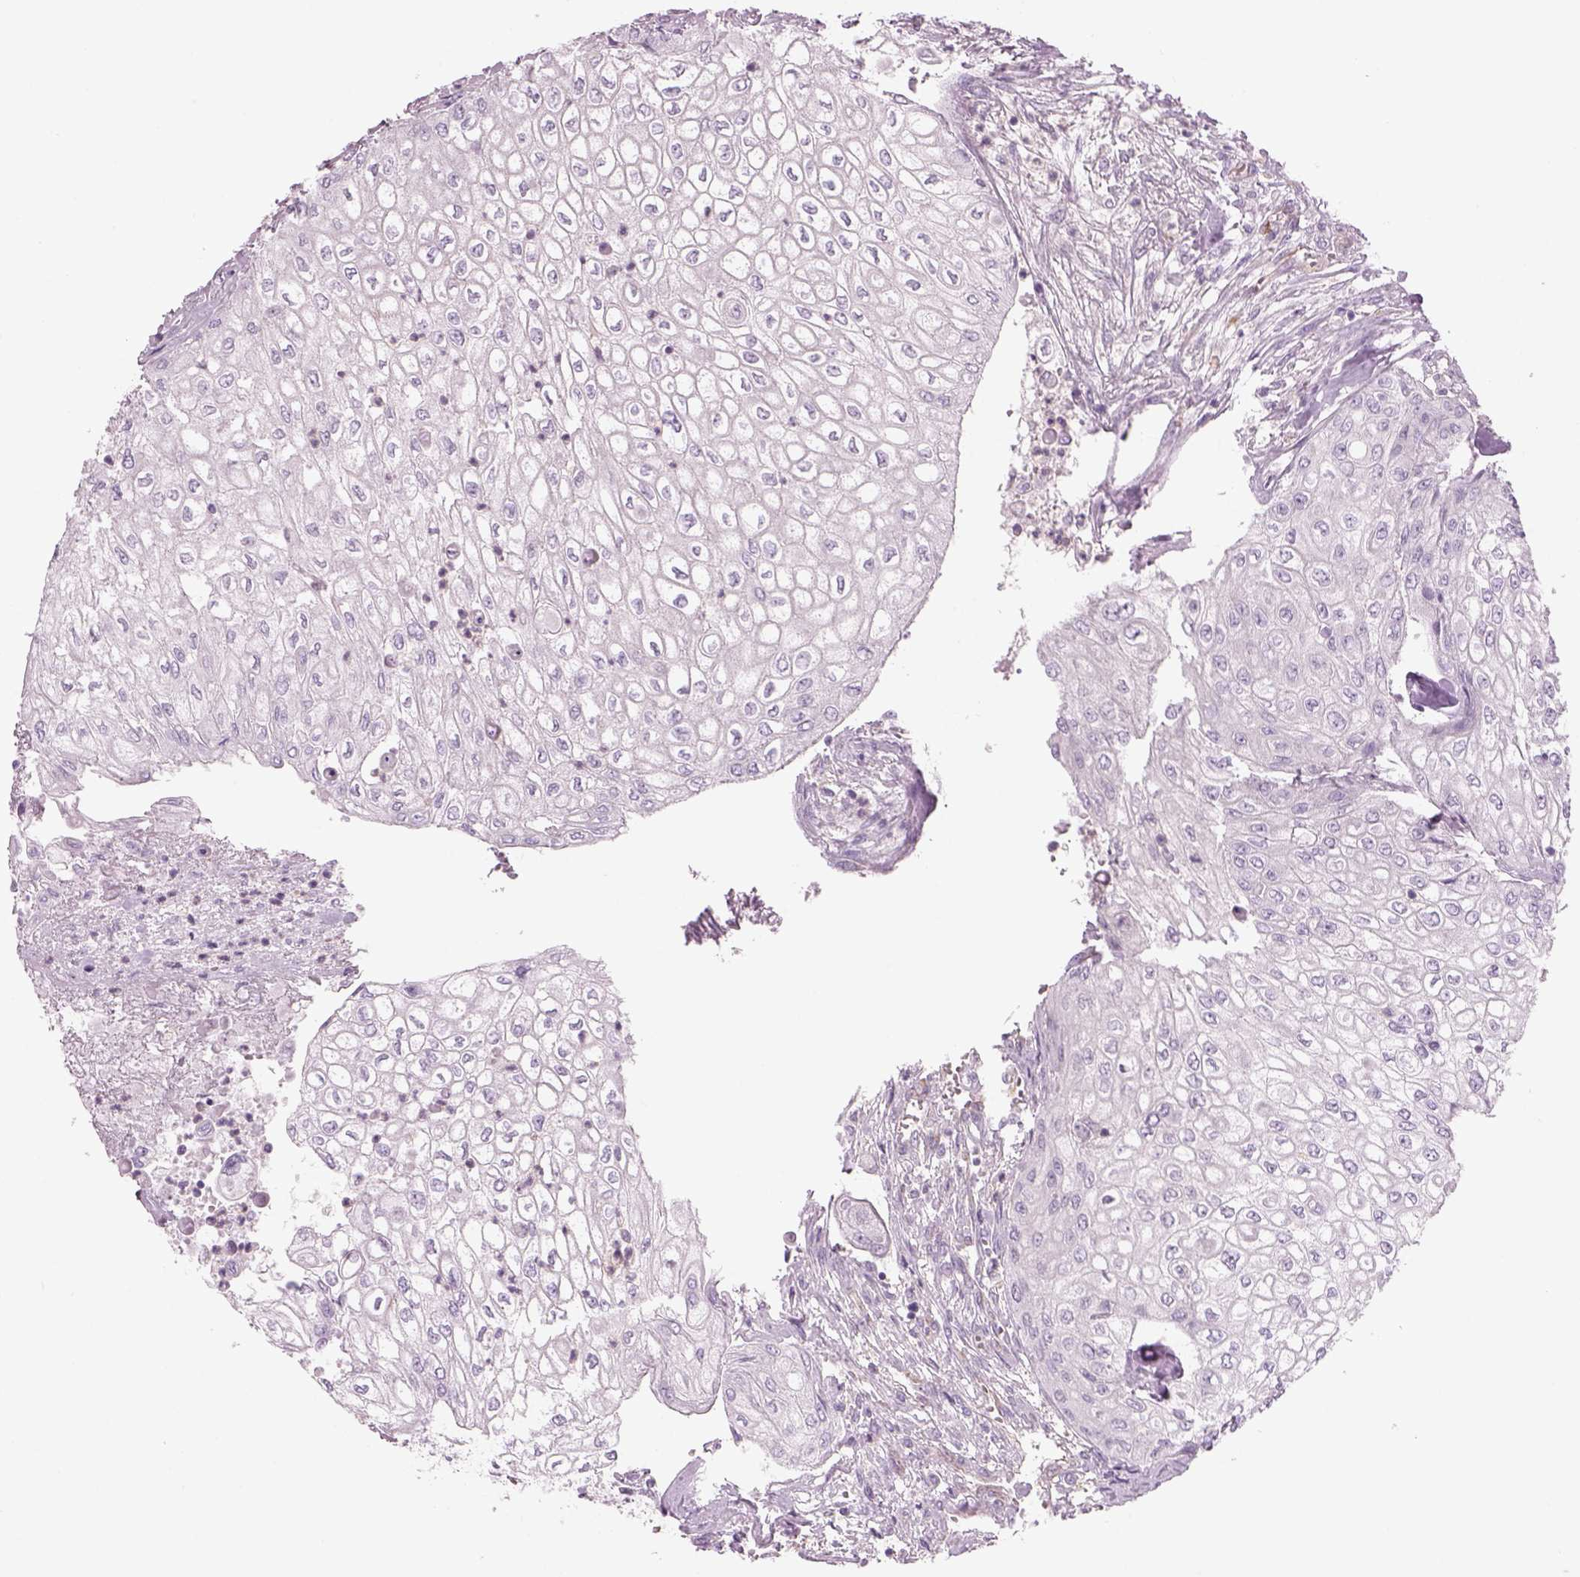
{"staining": {"intensity": "negative", "quantity": "none", "location": "none"}, "tissue": "urothelial cancer", "cell_type": "Tumor cells", "image_type": "cancer", "snomed": [{"axis": "morphology", "description": "Urothelial carcinoma, High grade"}, {"axis": "topography", "description": "Urinary bladder"}], "caption": "DAB immunohistochemical staining of human urothelial carcinoma (high-grade) demonstrates no significant expression in tumor cells.", "gene": "SLC1A7", "patient": {"sex": "male", "age": 62}}